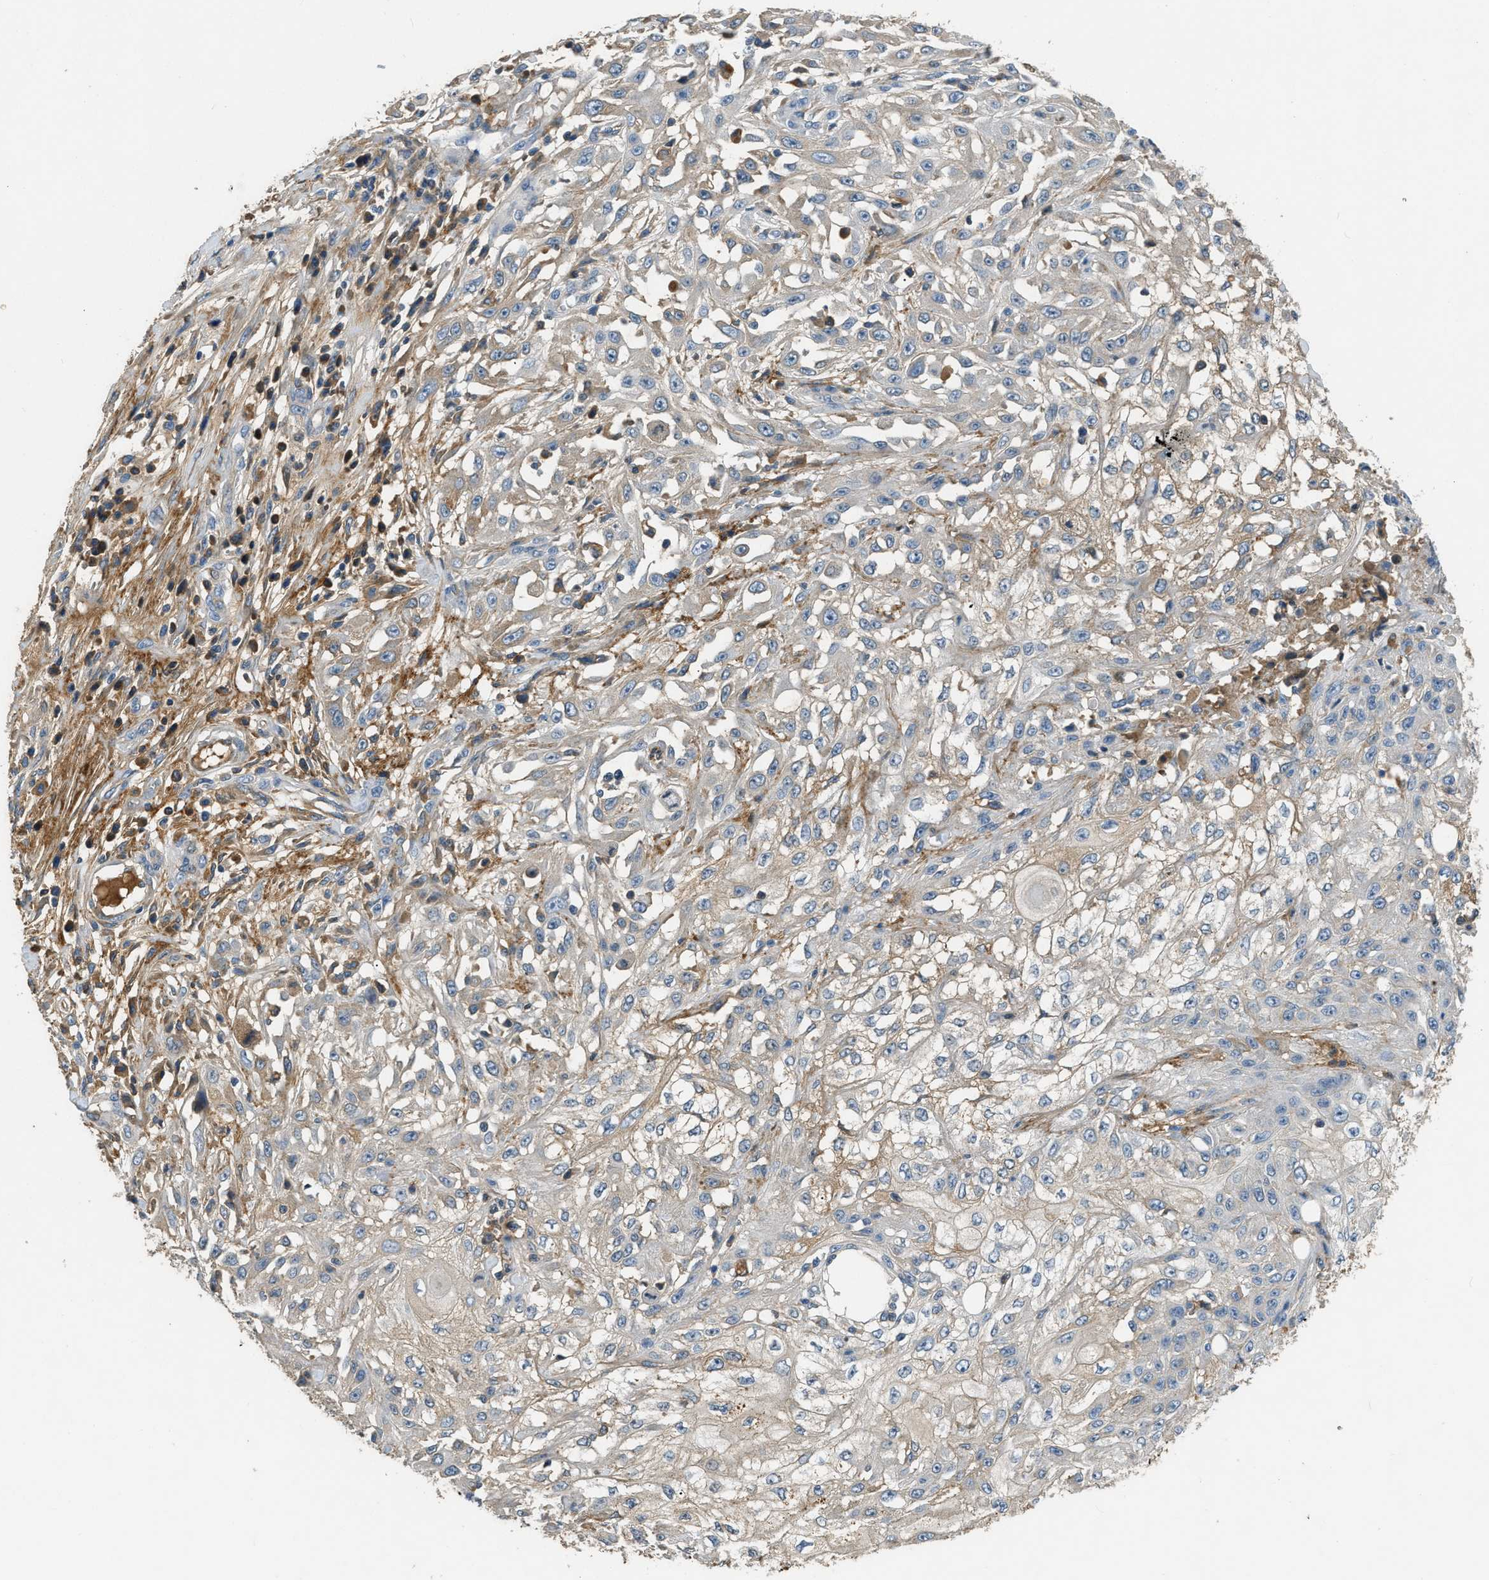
{"staining": {"intensity": "moderate", "quantity": "<25%", "location": "cytoplasmic/membranous"}, "tissue": "skin cancer", "cell_type": "Tumor cells", "image_type": "cancer", "snomed": [{"axis": "morphology", "description": "Squamous cell carcinoma, NOS"}, {"axis": "morphology", "description": "Squamous cell carcinoma, metastatic, NOS"}, {"axis": "topography", "description": "Skin"}, {"axis": "topography", "description": "Lymph node"}], "caption": "The photomicrograph demonstrates staining of skin squamous cell carcinoma, revealing moderate cytoplasmic/membranous protein expression (brown color) within tumor cells.", "gene": "STC1", "patient": {"sex": "male", "age": 75}}